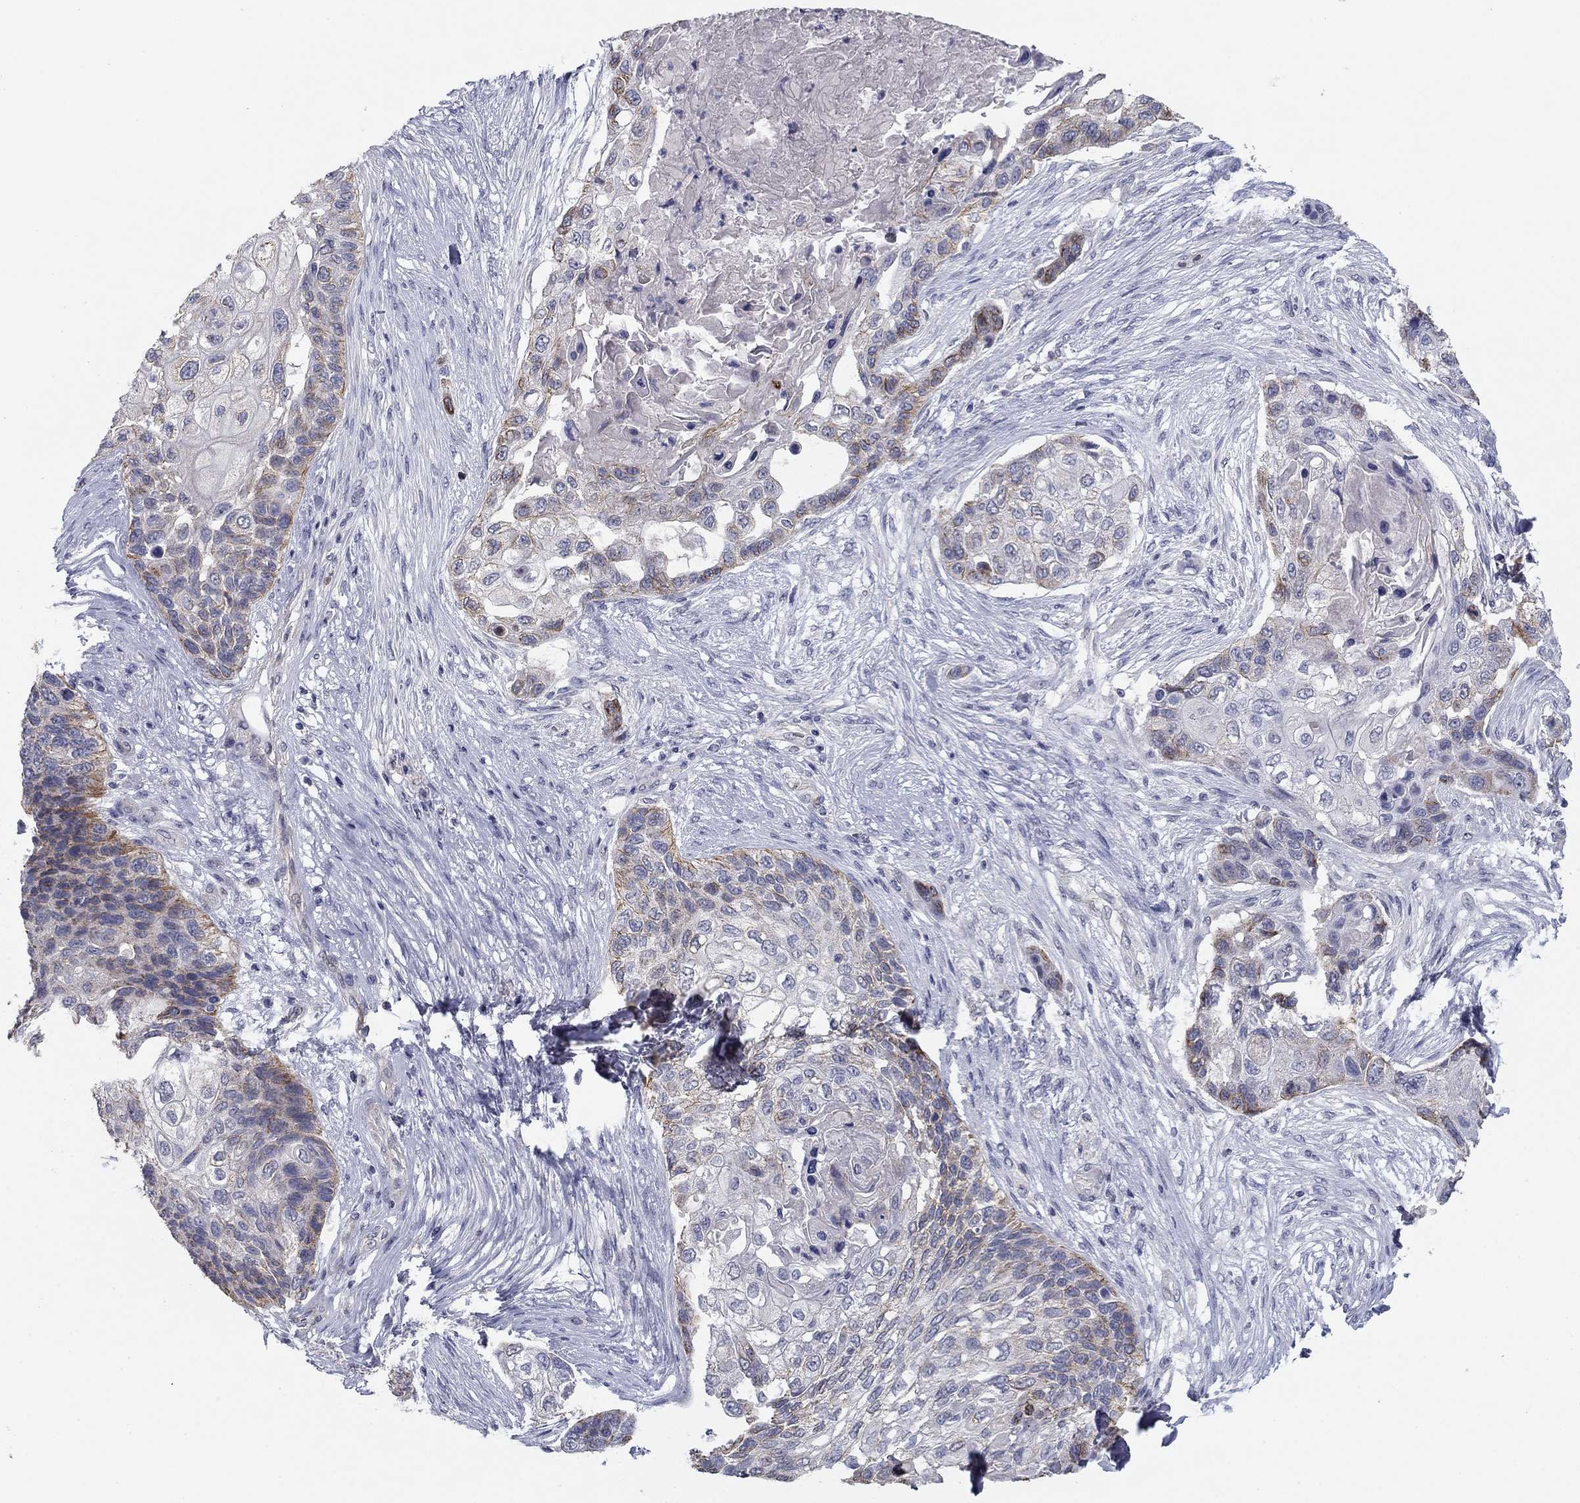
{"staining": {"intensity": "moderate", "quantity": "<25%", "location": "cytoplasmic/membranous"}, "tissue": "lung cancer", "cell_type": "Tumor cells", "image_type": "cancer", "snomed": [{"axis": "morphology", "description": "Squamous cell carcinoma, NOS"}, {"axis": "topography", "description": "Lung"}], "caption": "Squamous cell carcinoma (lung) was stained to show a protein in brown. There is low levels of moderate cytoplasmic/membranous staining in about <25% of tumor cells.", "gene": "SEPTIN3", "patient": {"sex": "male", "age": 69}}